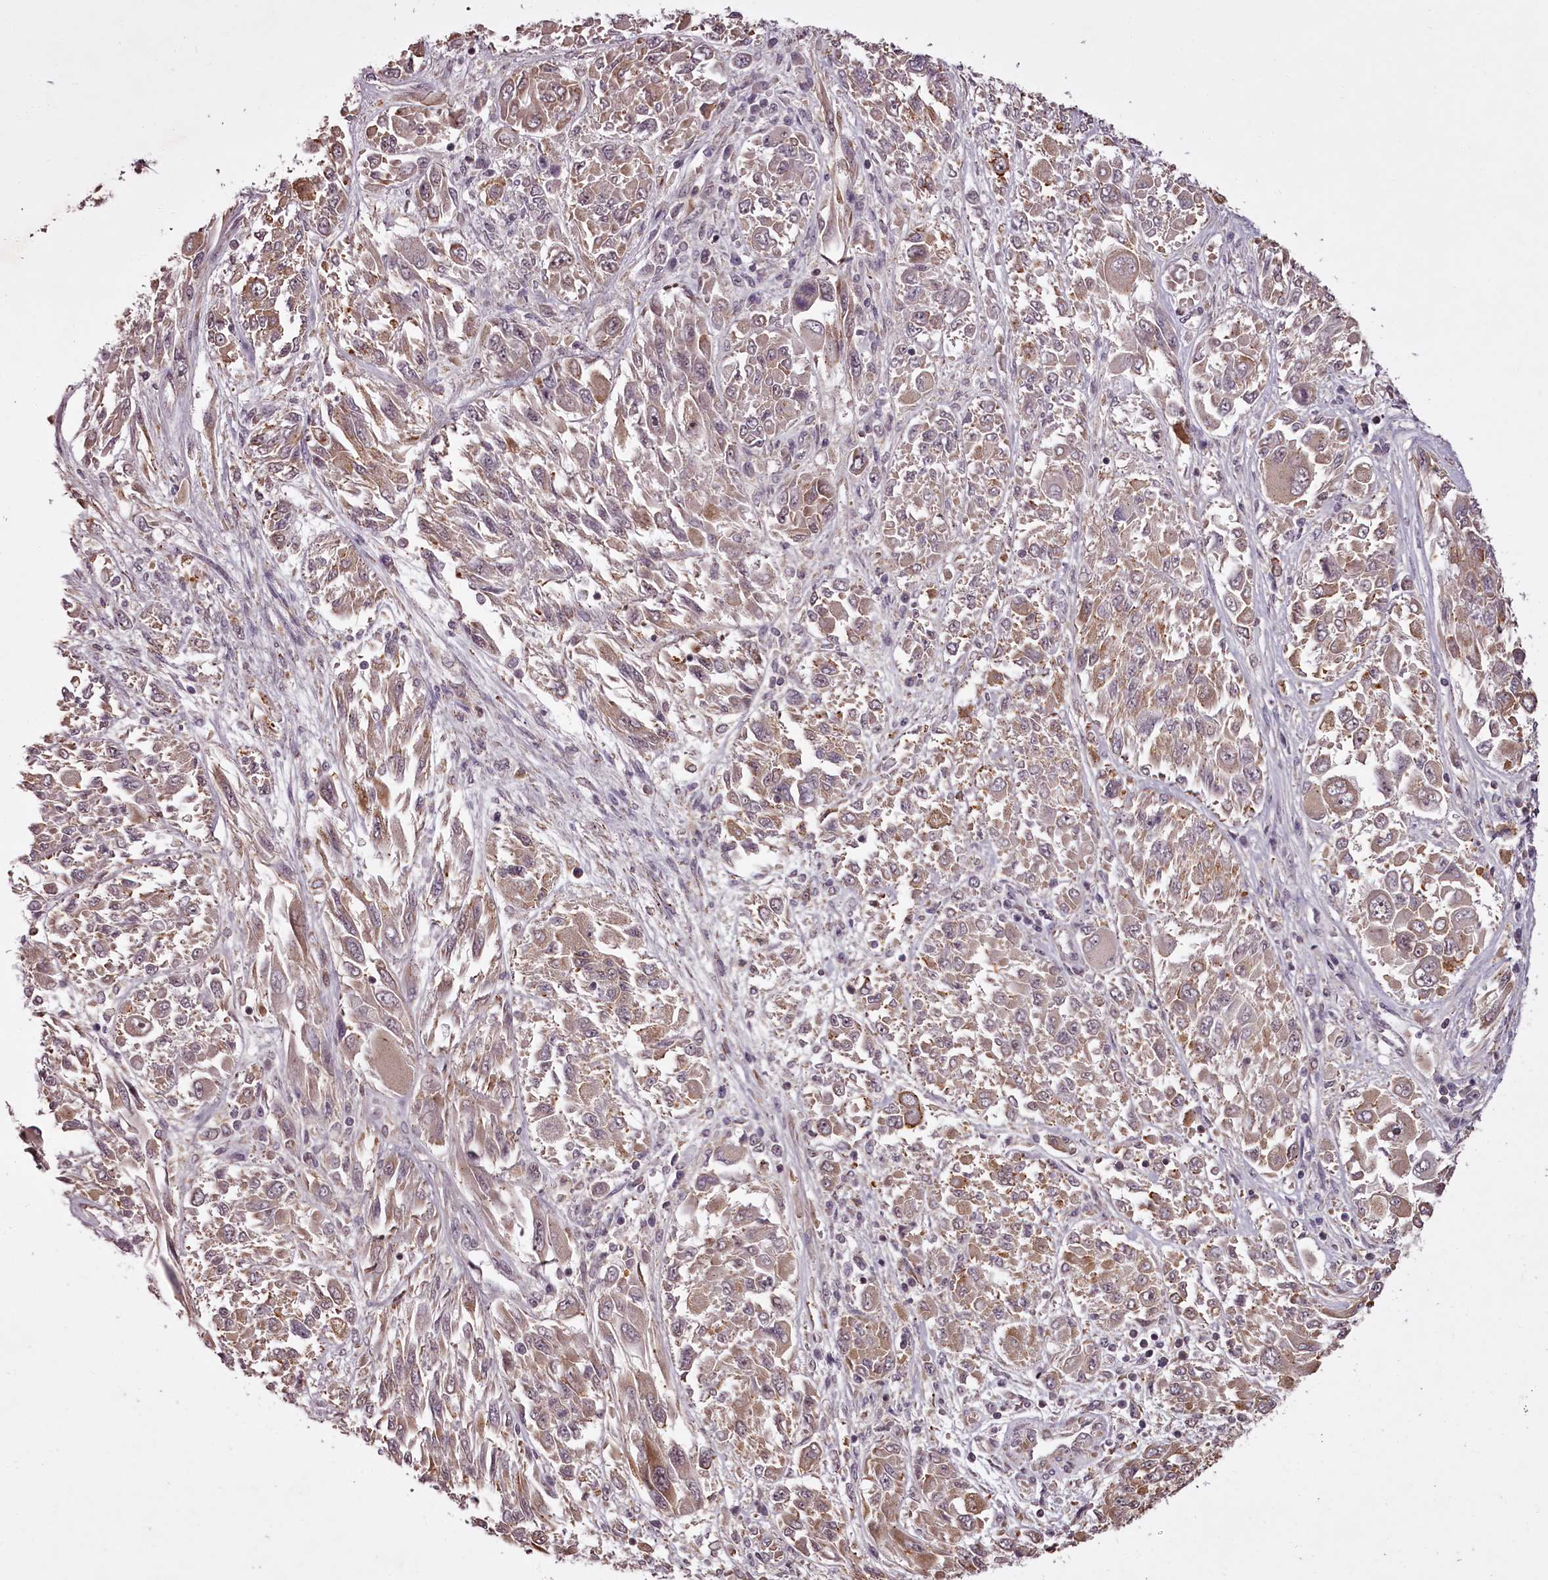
{"staining": {"intensity": "weak", "quantity": ">75%", "location": "cytoplasmic/membranous"}, "tissue": "melanoma", "cell_type": "Tumor cells", "image_type": "cancer", "snomed": [{"axis": "morphology", "description": "Malignant melanoma, NOS"}, {"axis": "topography", "description": "Skin"}], "caption": "This is a photomicrograph of immunohistochemistry (IHC) staining of melanoma, which shows weak positivity in the cytoplasmic/membranous of tumor cells.", "gene": "CCDC92", "patient": {"sex": "female", "age": 91}}